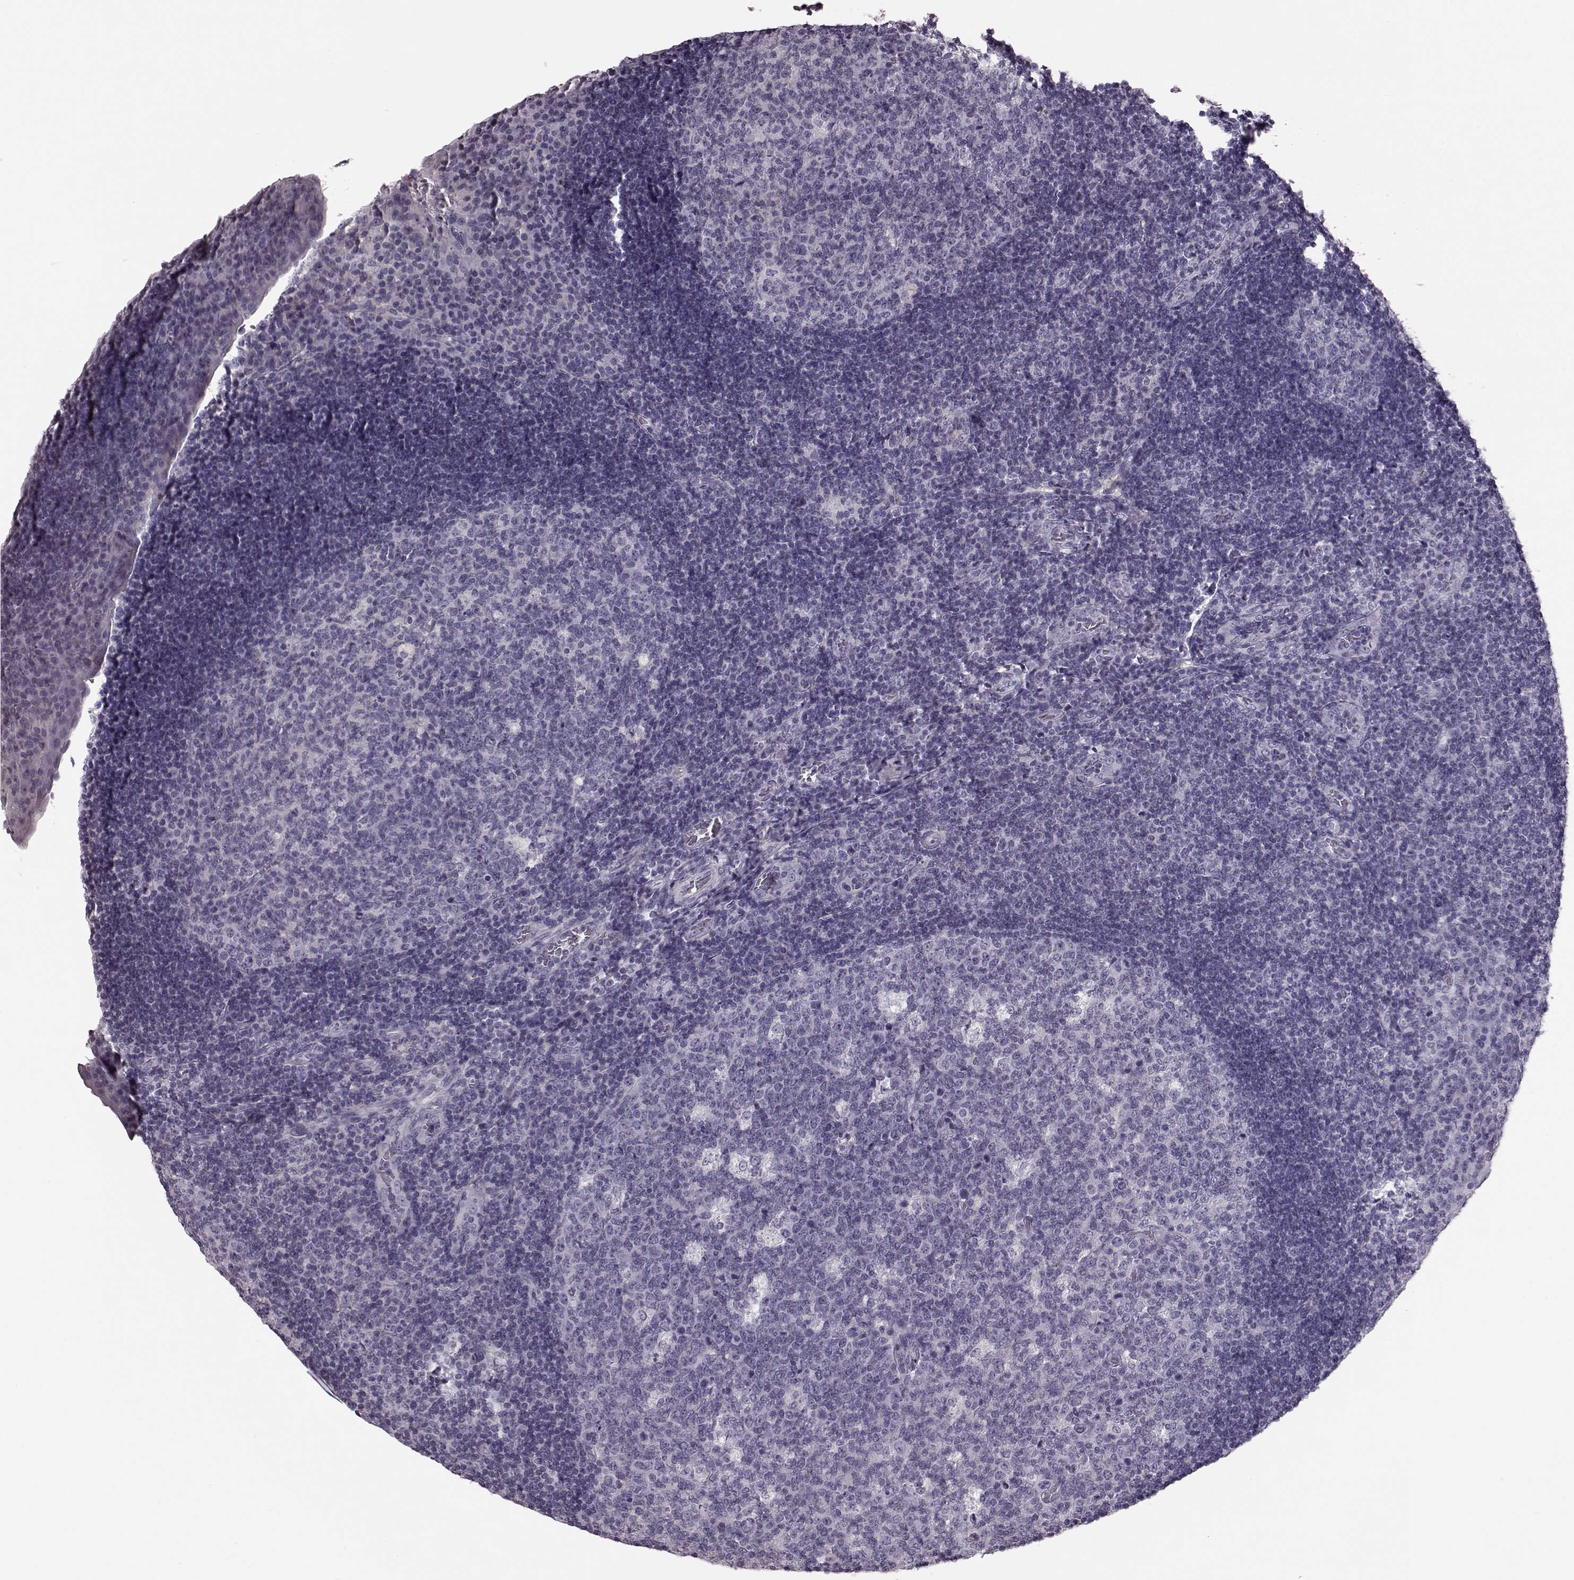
{"staining": {"intensity": "negative", "quantity": "none", "location": "none"}, "tissue": "tonsil", "cell_type": "Germinal center cells", "image_type": "normal", "snomed": [{"axis": "morphology", "description": "Normal tissue, NOS"}, {"axis": "topography", "description": "Tonsil"}], "caption": "DAB immunohistochemical staining of unremarkable human tonsil displays no significant expression in germinal center cells.", "gene": "CRYBA2", "patient": {"sex": "male", "age": 17}}